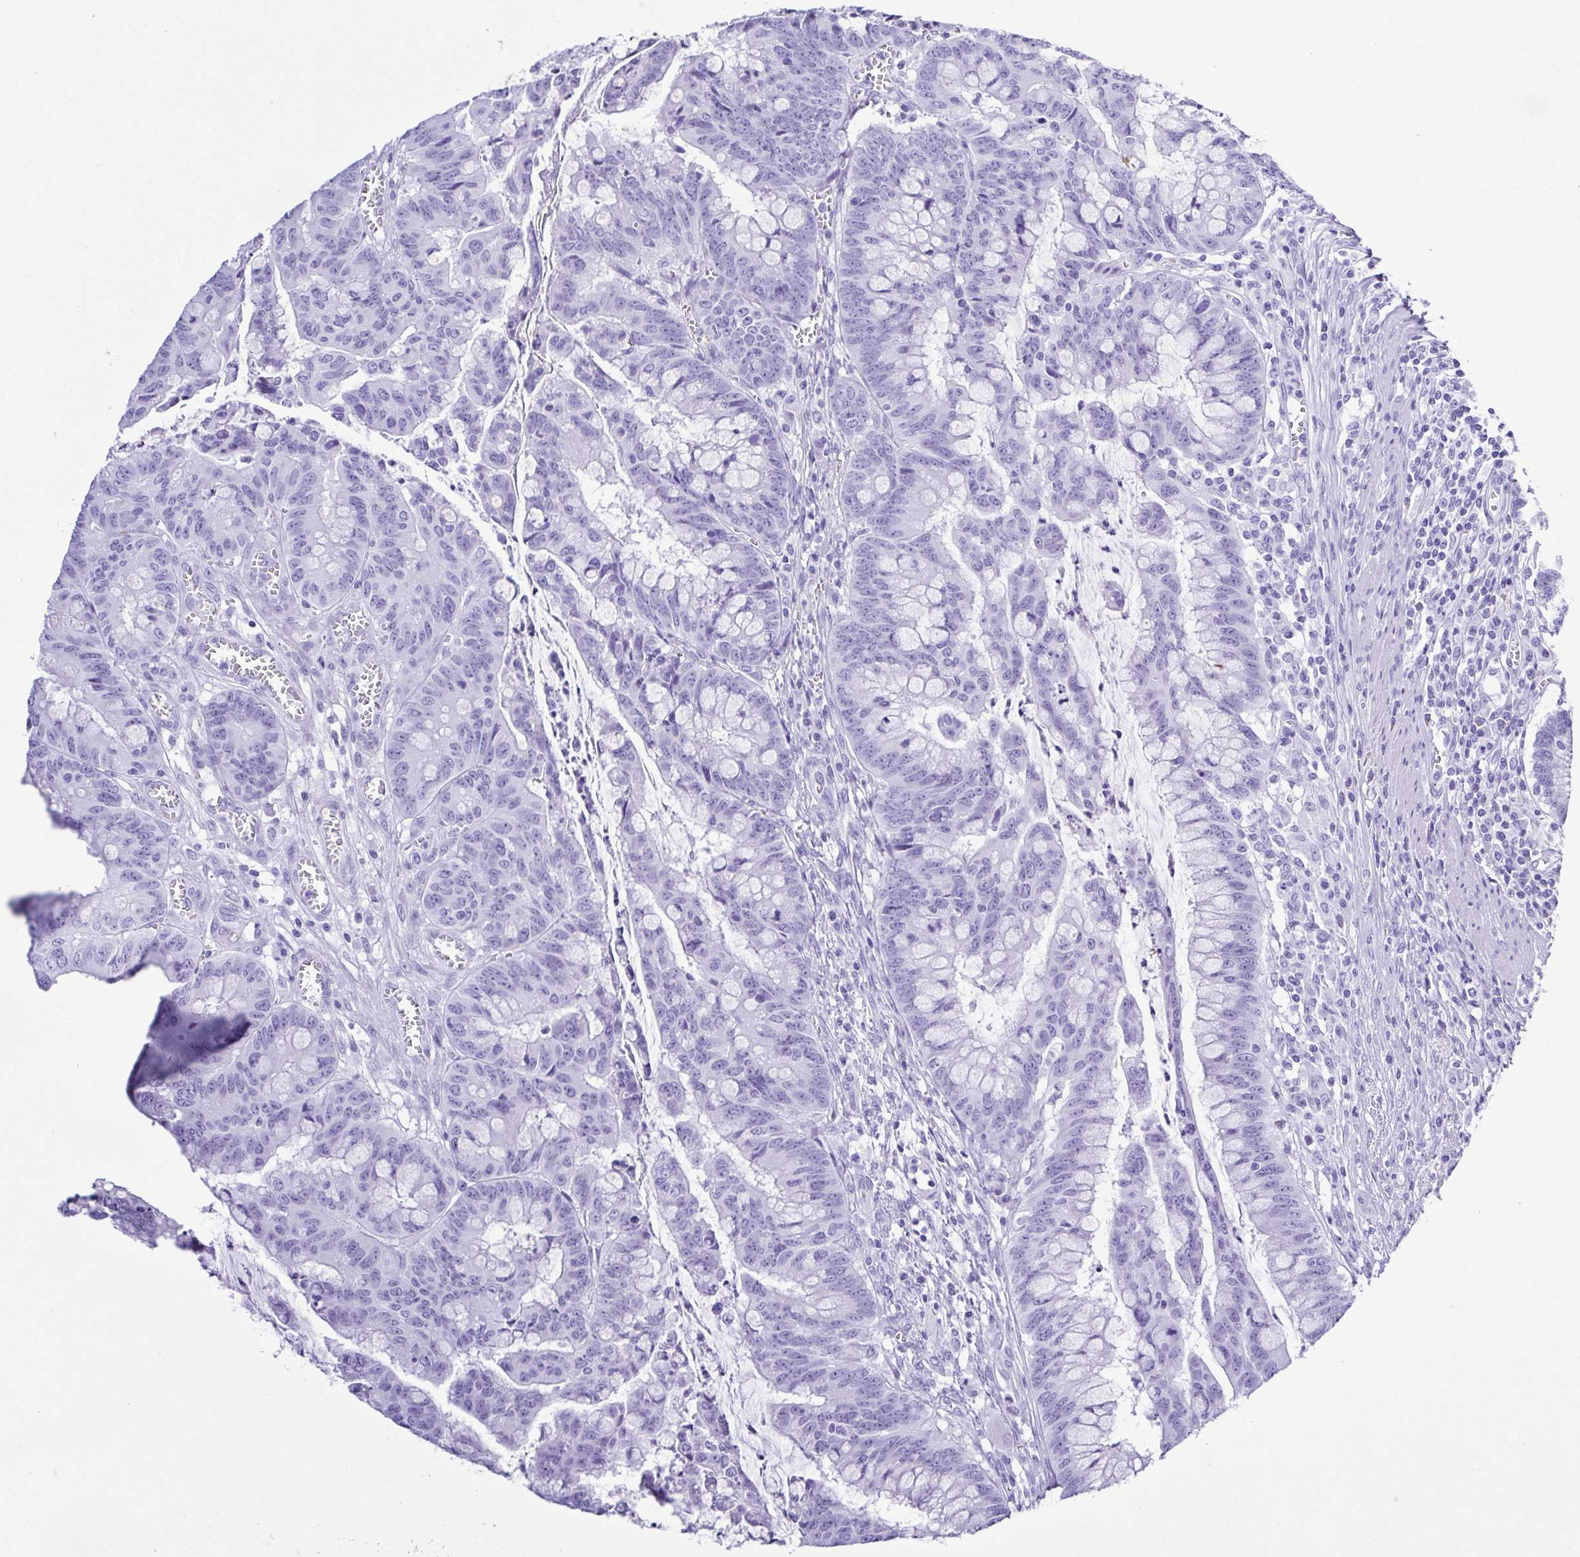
{"staining": {"intensity": "negative", "quantity": "none", "location": "none"}, "tissue": "colorectal cancer", "cell_type": "Tumor cells", "image_type": "cancer", "snomed": [{"axis": "morphology", "description": "Adenocarcinoma, NOS"}, {"axis": "topography", "description": "Colon"}], "caption": "There is no significant expression in tumor cells of colorectal adenocarcinoma.", "gene": "SYT1", "patient": {"sex": "male", "age": 62}}